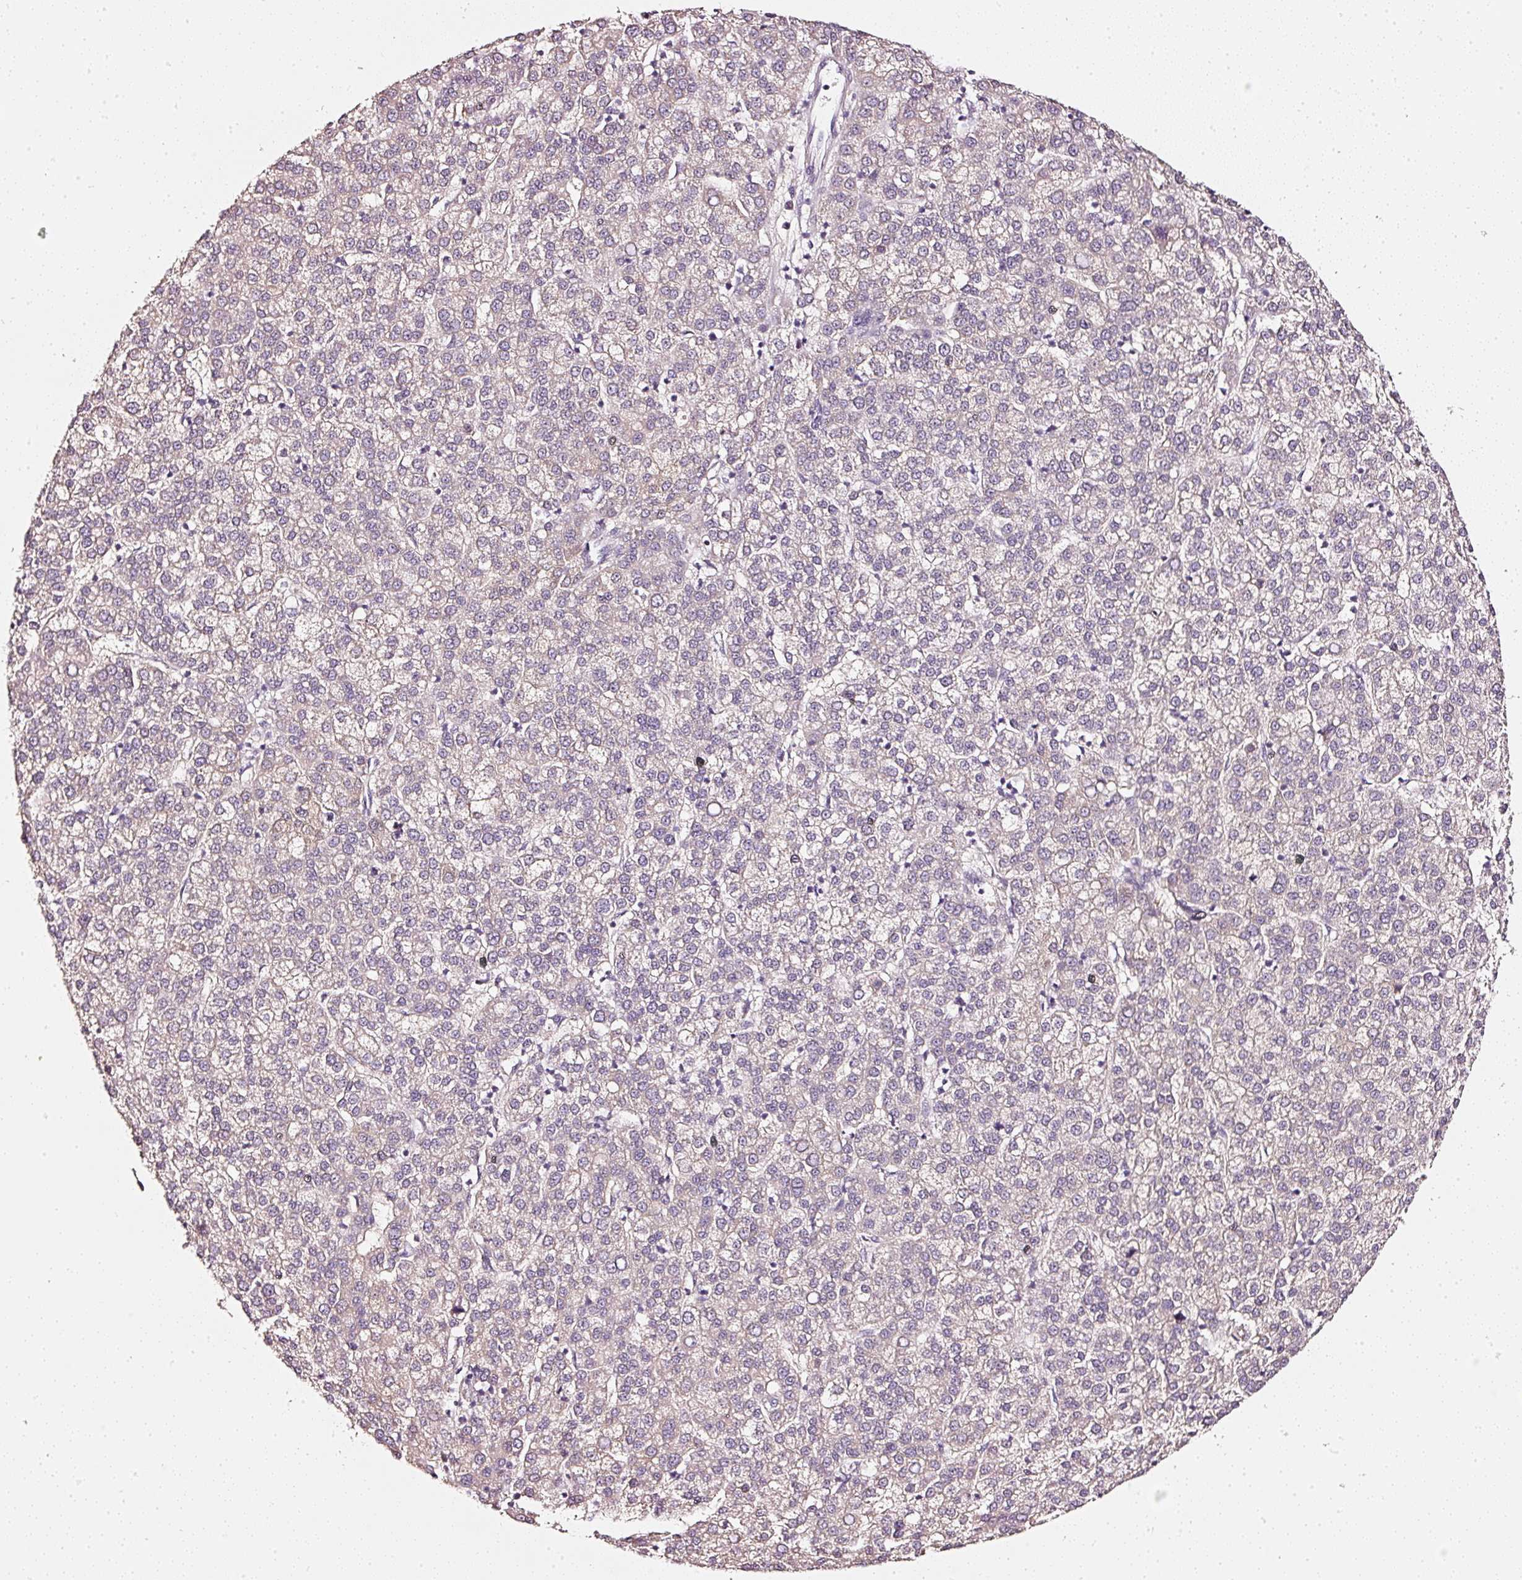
{"staining": {"intensity": "weak", "quantity": ">75%", "location": "cytoplasmic/membranous"}, "tissue": "liver cancer", "cell_type": "Tumor cells", "image_type": "cancer", "snomed": [{"axis": "morphology", "description": "Carcinoma, Hepatocellular, NOS"}, {"axis": "topography", "description": "Liver"}], "caption": "Immunohistochemistry (IHC) (DAB) staining of human liver cancer (hepatocellular carcinoma) exhibits weak cytoplasmic/membranous protein positivity in about >75% of tumor cells.", "gene": "CNP", "patient": {"sex": "female", "age": 58}}